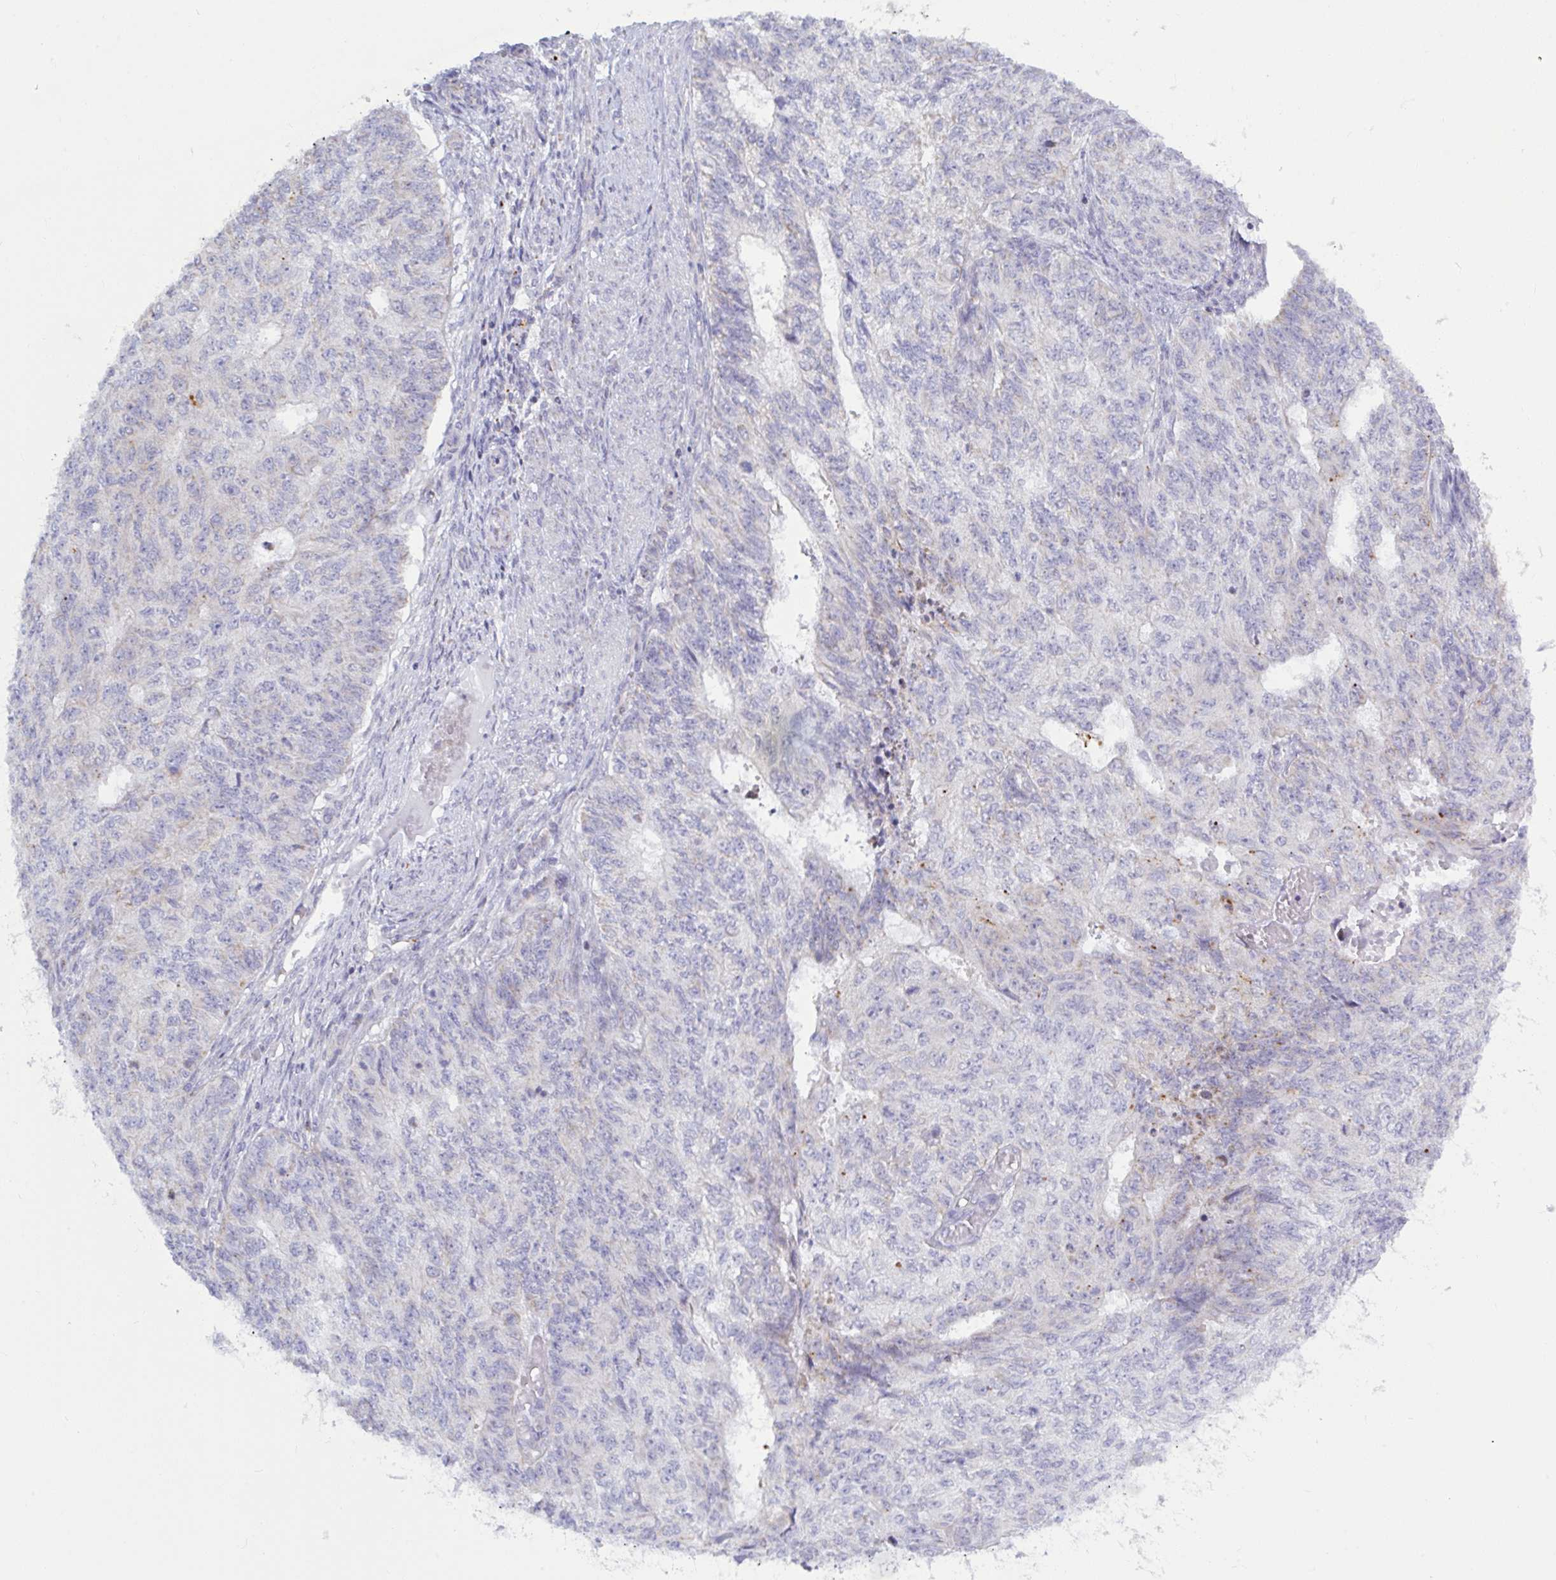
{"staining": {"intensity": "weak", "quantity": "<25%", "location": "cytoplasmic/membranous"}, "tissue": "endometrial cancer", "cell_type": "Tumor cells", "image_type": "cancer", "snomed": [{"axis": "morphology", "description": "Adenocarcinoma, NOS"}, {"axis": "topography", "description": "Endometrium"}], "caption": "The photomicrograph reveals no significant staining in tumor cells of endometrial cancer.", "gene": "ATG9A", "patient": {"sex": "female", "age": 32}}